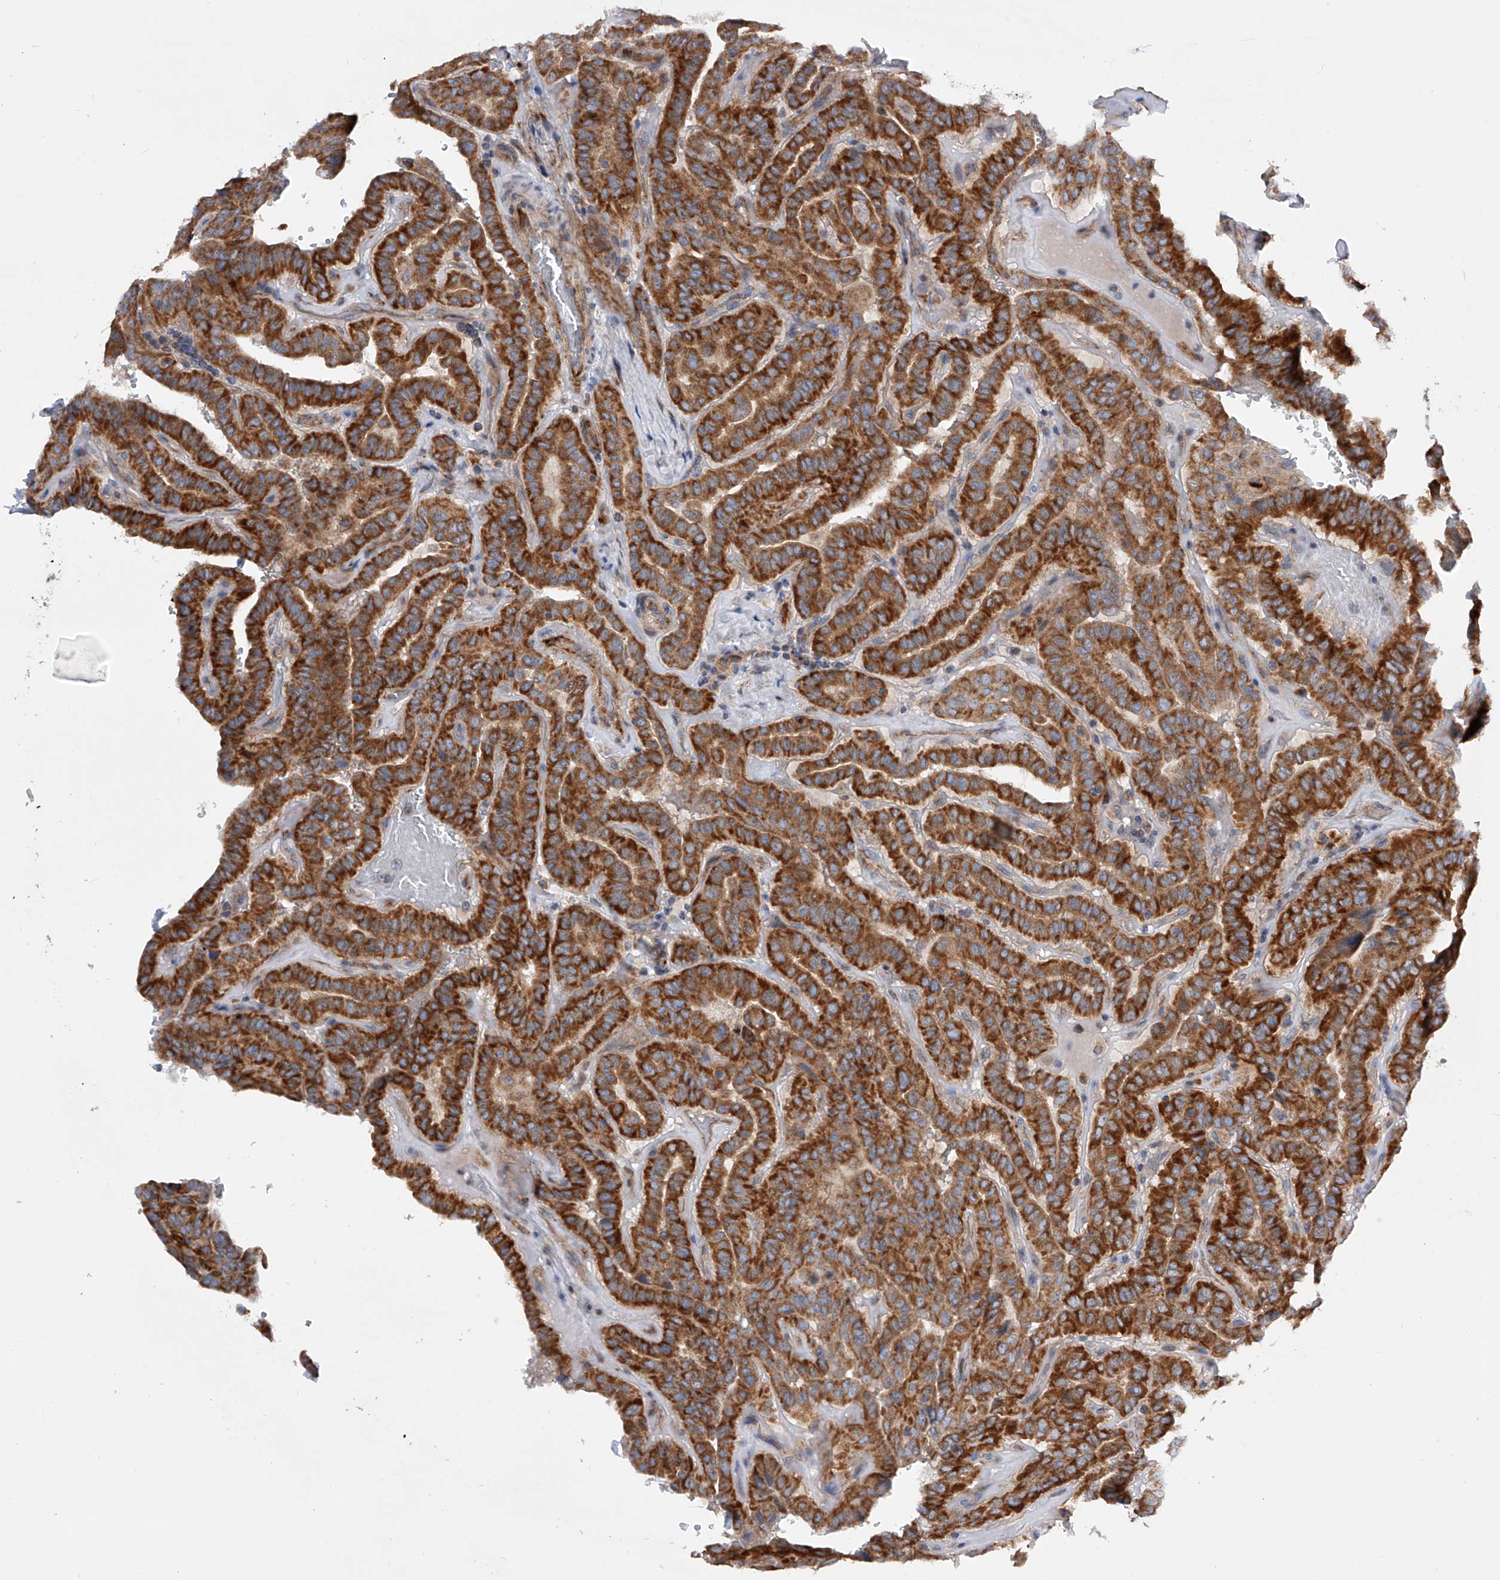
{"staining": {"intensity": "strong", "quantity": ">75%", "location": "cytoplasmic/membranous"}, "tissue": "thyroid cancer", "cell_type": "Tumor cells", "image_type": "cancer", "snomed": [{"axis": "morphology", "description": "Papillary adenocarcinoma, NOS"}, {"axis": "topography", "description": "Thyroid gland"}], "caption": "Thyroid cancer (papillary adenocarcinoma) stained with immunohistochemistry demonstrates strong cytoplasmic/membranous positivity in approximately >75% of tumor cells. The staining is performed using DAB (3,3'-diaminobenzidine) brown chromogen to label protein expression. The nuclei are counter-stained blue using hematoxylin.", "gene": "MLYCD", "patient": {"sex": "male", "age": 77}}